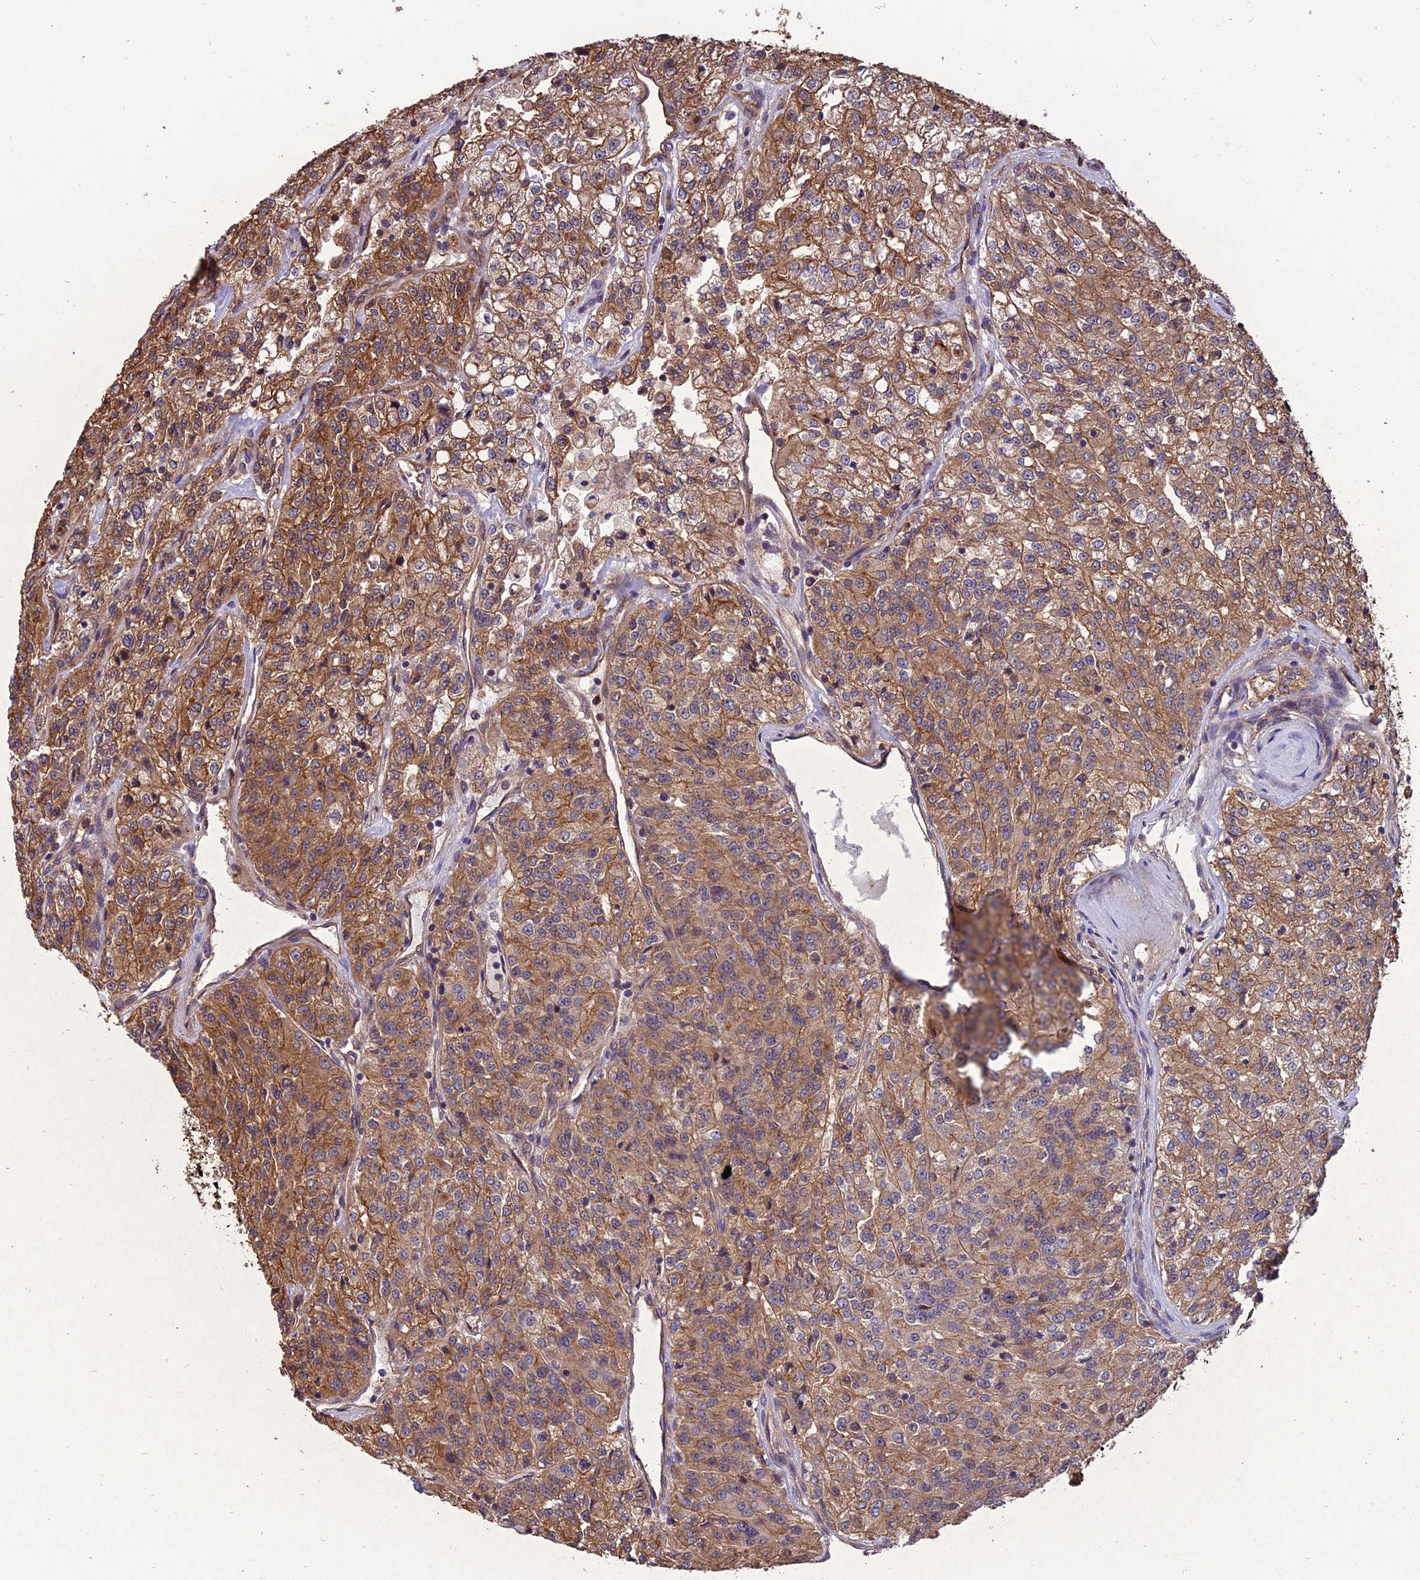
{"staining": {"intensity": "moderate", "quantity": ">75%", "location": "cytoplasmic/membranous"}, "tissue": "renal cancer", "cell_type": "Tumor cells", "image_type": "cancer", "snomed": [{"axis": "morphology", "description": "Adenocarcinoma, NOS"}, {"axis": "topography", "description": "Kidney"}], "caption": "Renal cancer (adenocarcinoma) tissue demonstrates moderate cytoplasmic/membranous positivity in approximately >75% of tumor cells, visualized by immunohistochemistry.", "gene": "CHMP2A", "patient": {"sex": "female", "age": 63}}